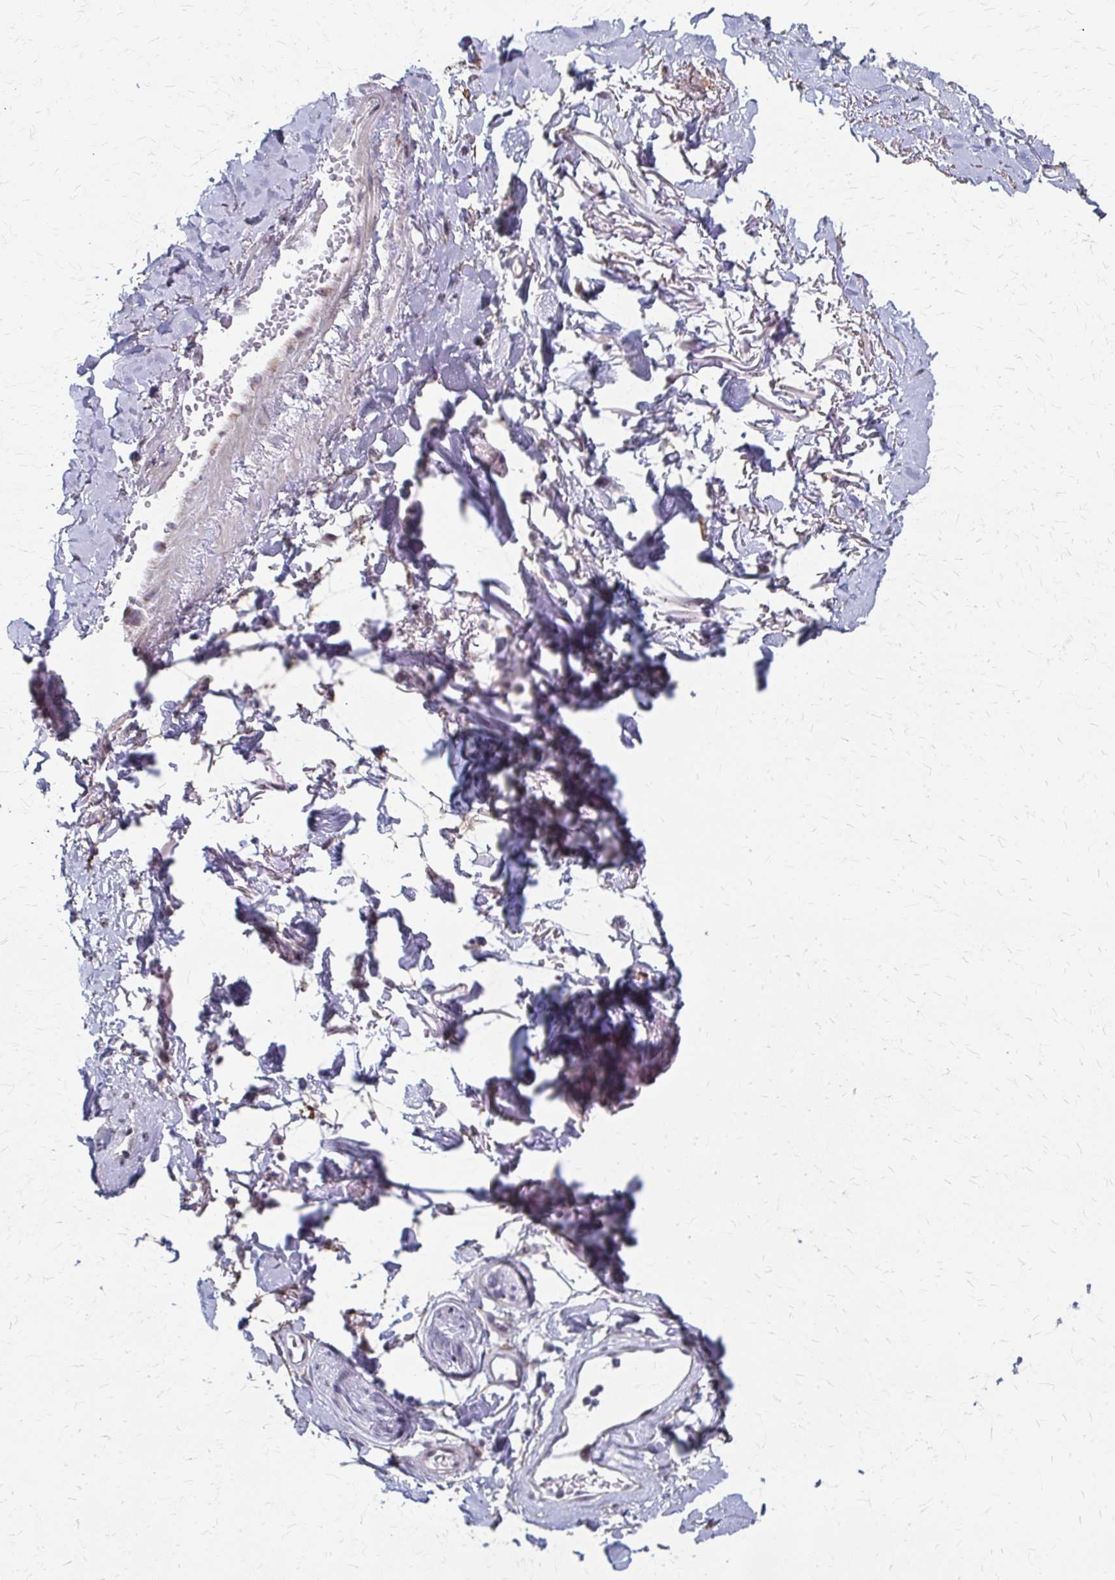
{"staining": {"intensity": "moderate", "quantity": "25%-75%", "location": "nuclear"}, "tissue": "adipose tissue", "cell_type": "Adipocytes", "image_type": "normal", "snomed": [{"axis": "morphology", "description": "Normal tissue, NOS"}, {"axis": "topography", "description": "Anal"}, {"axis": "topography", "description": "Peripheral nerve tissue"}], "caption": "Adipocytes display medium levels of moderate nuclear expression in about 25%-75% of cells in unremarkable human adipose tissue.", "gene": "PES1", "patient": {"sex": "male", "age": 78}}